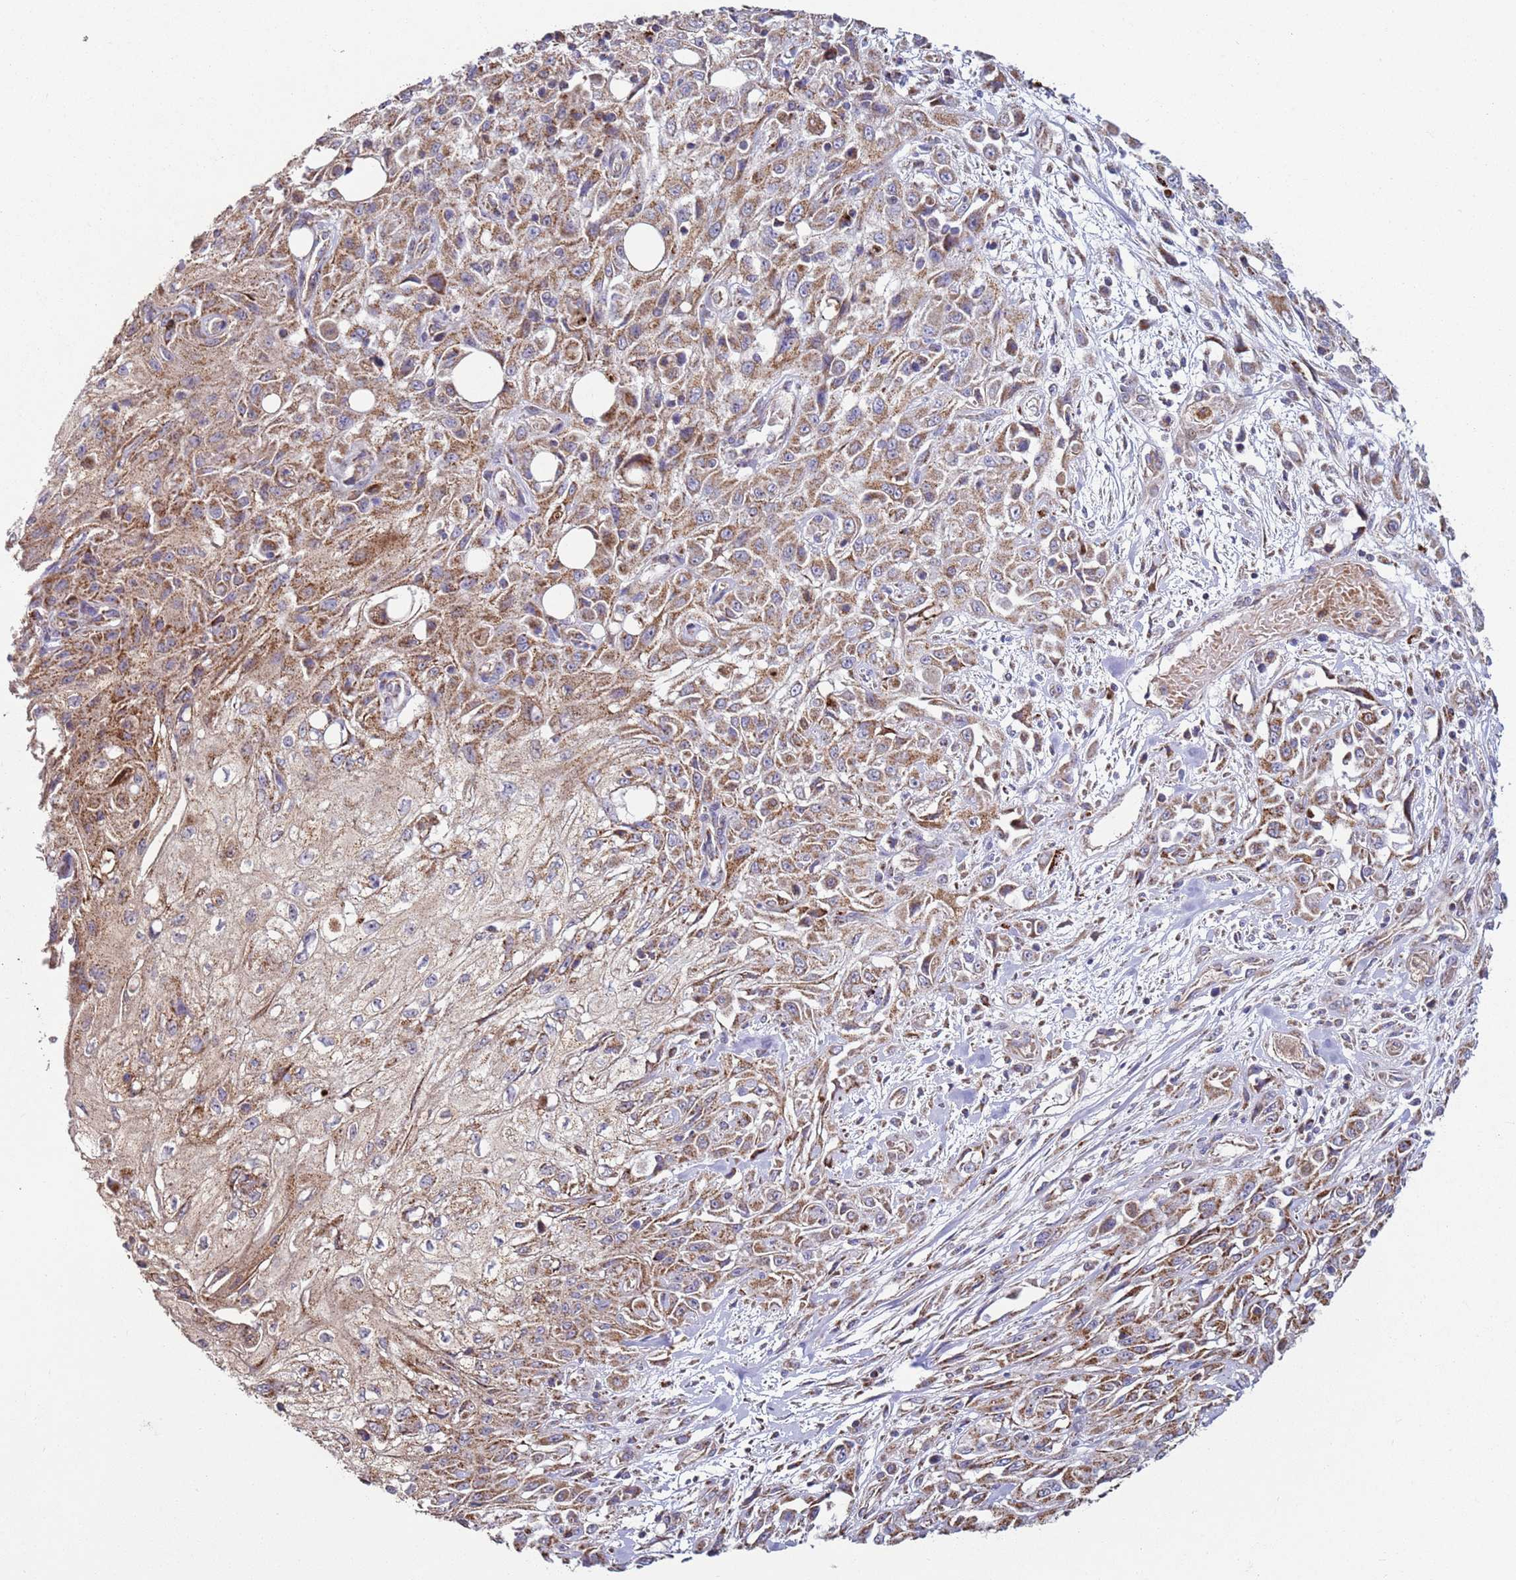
{"staining": {"intensity": "moderate", "quantity": ">75%", "location": "cytoplasmic/membranous"}, "tissue": "skin cancer", "cell_type": "Tumor cells", "image_type": "cancer", "snomed": [{"axis": "morphology", "description": "Squamous cell carcinoma, NOS"}, {"axis": "morphology", "description": "Squamous cell carcinoma, metastatic, NOS"}, {"axis": "topography", "description": "Skin"}, {"axis": "topography", "description": "Lymph node"}], "caption": "Tumor cells demonstrate medium levels of moderate cytoplasmic/membranous expression in approximately >75% of cells in human skin cancer. Ihc stains the protein of interest in brown and the nuclei are stained blue.", "gene": "FBXO33", "patient": {"sex": "male", "age": 75}}